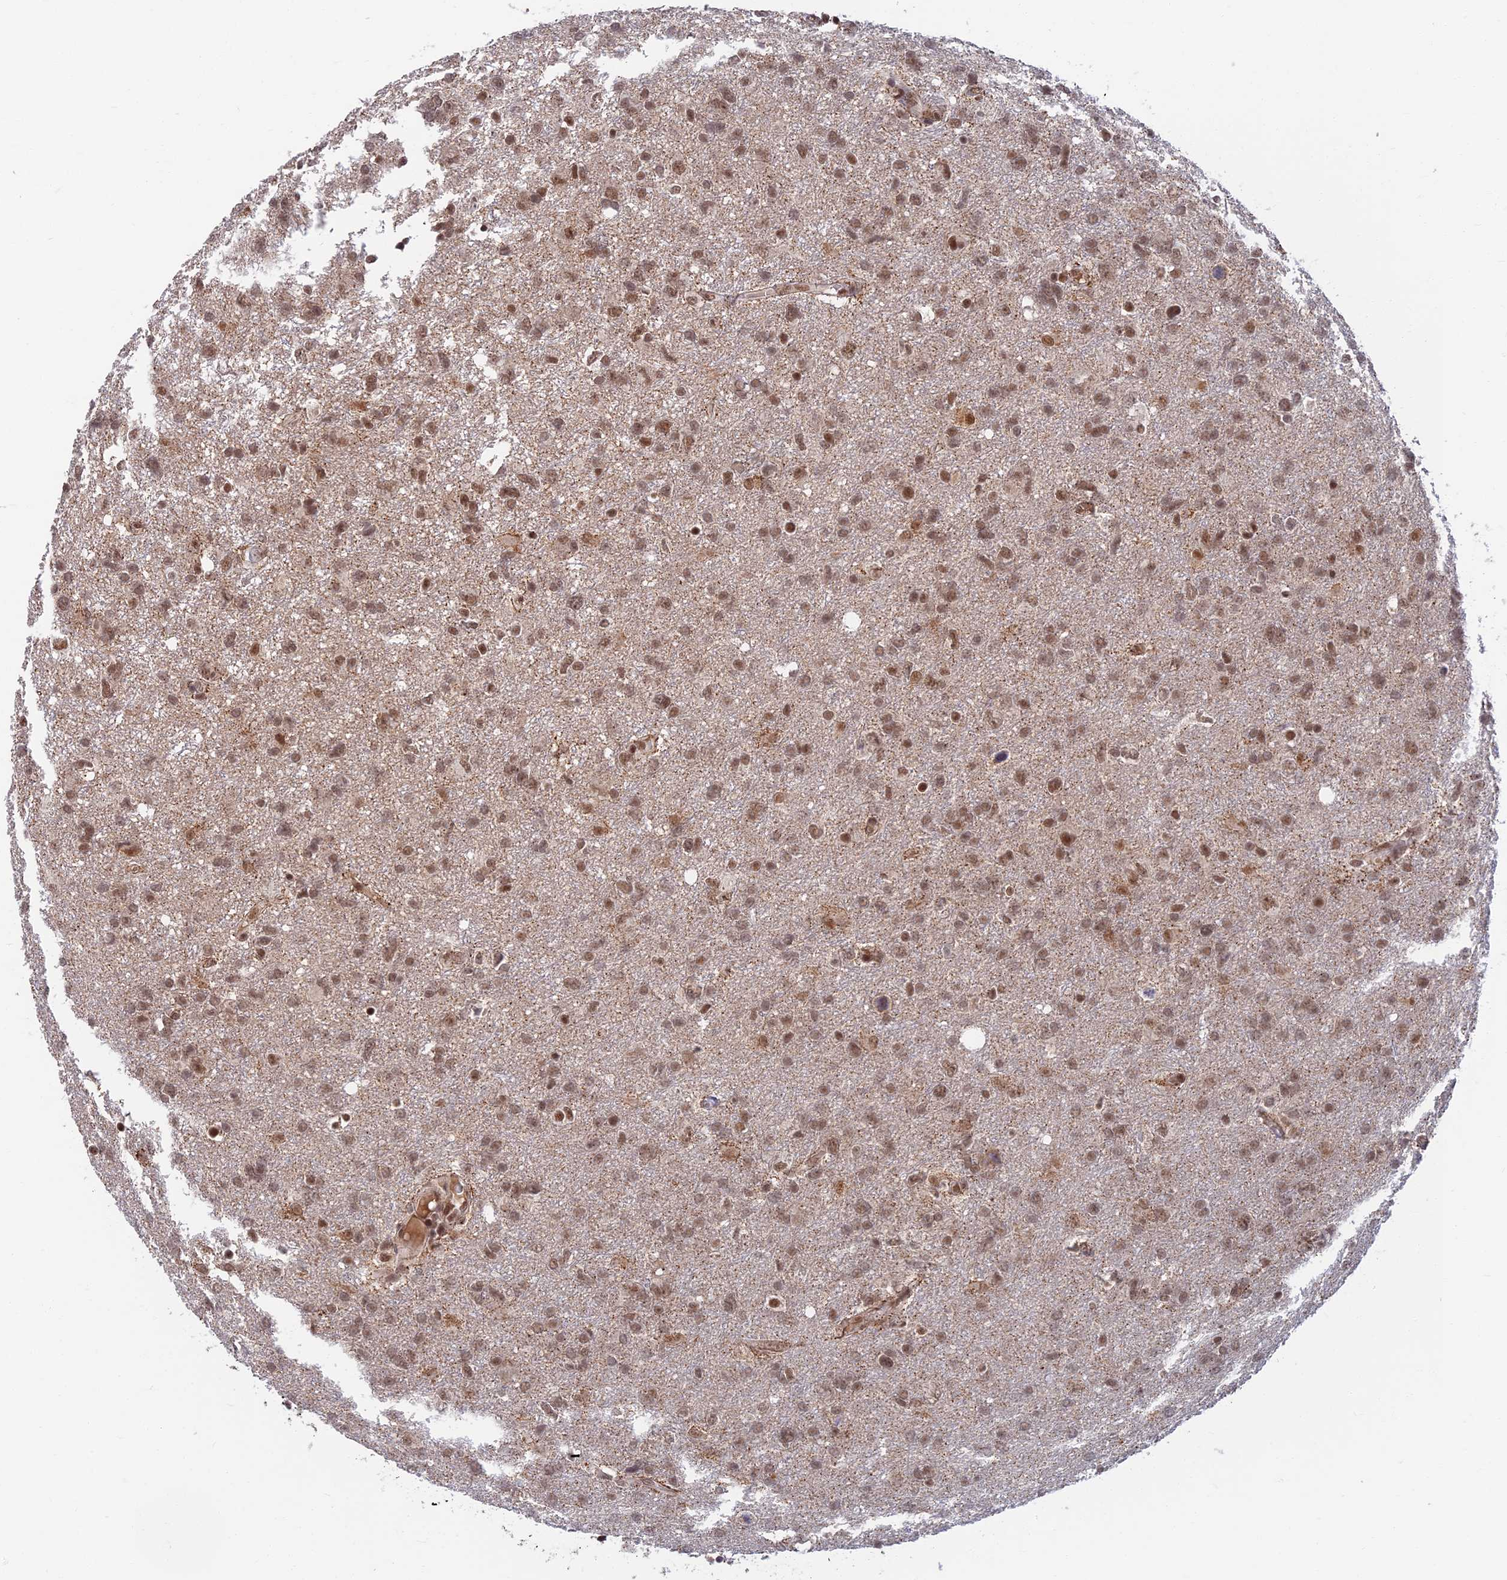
{"staining": {"intensity": "moderate", "quantity": ">75%", "location": "nuclear"}, "tissue": "glioma", "cell_type": "Tumor cells", "image_type": "cancer", "snomed": [{"axis": "morphology", "description": "Glioma, malignant, High grade"}, {"axis": "topography", "description": "Brain"}], "caption": "Immunohistochemical staining of human glioma demonstrates moderate nuclear protein staining in about >75% of tumor cells.", "gene": "TCEA2", "patient": {"sex": "male", "age": 61}}